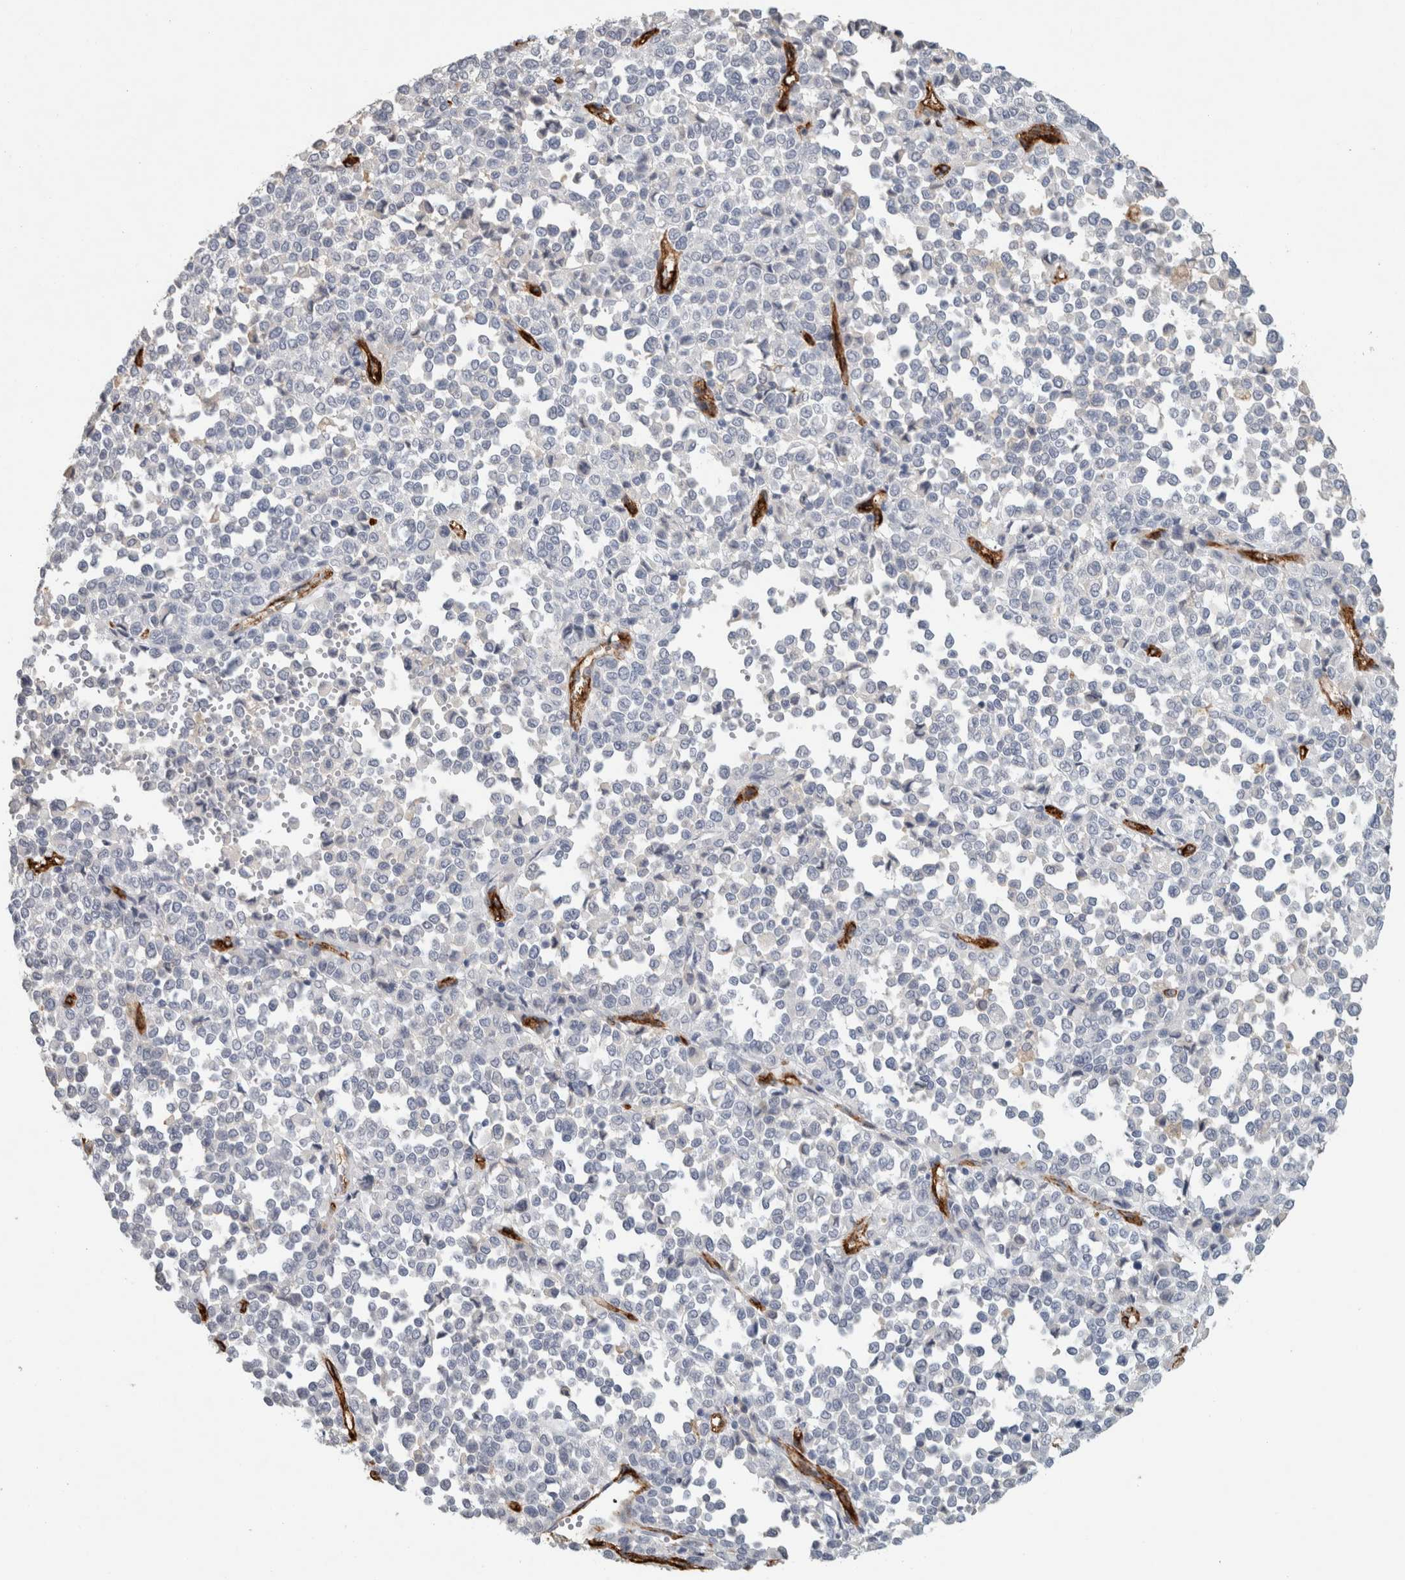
{"staining": {"intensity": "negative", "quantity": "none", "location": "none"}, "tissue": "melanoma", "cell_type": "Tumor cells", "image_type": "cancer", "snomed": [{"axis": "morphology", "description": "Malignant melanoma, Metastatic site"}, {"axis": "topography", "description": "Pancreas"}], "caption": "A histopathology image of human melanoma is negative for staining in tumor cells.", "gene": "CD36", "patient": {"sex": "female", "age": 30}}